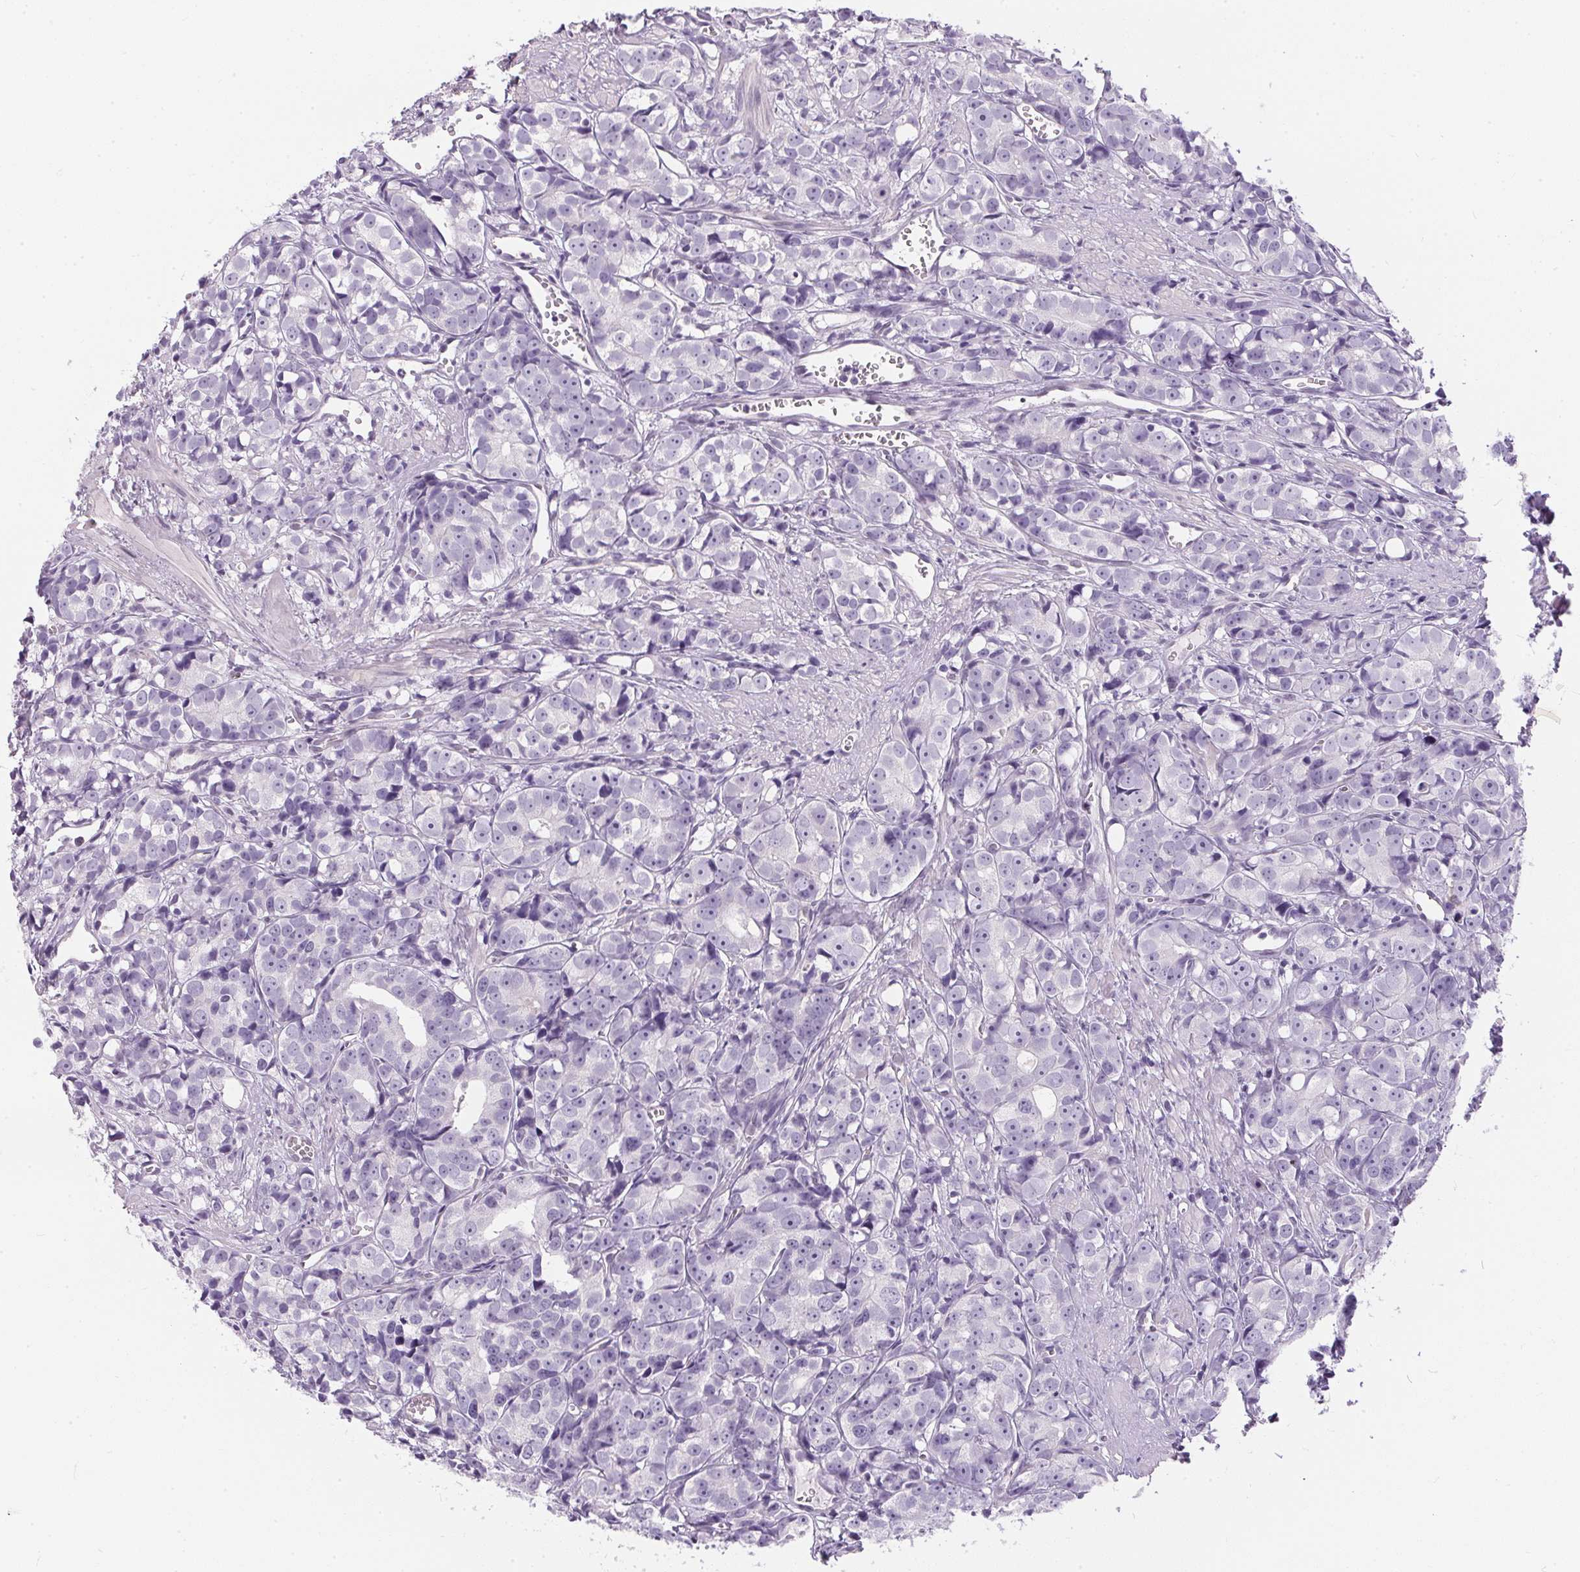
{"staining": {"intensity": "negative", "quantity": "none", "location": "none"}, "tissue": "prostate cancer", "cell_type": "Tumor cells", "image_type": "cancer", "snomed": [{"axis": "morphology", "description": "Adenocarcinoma, High grade"}, {"axis": "topography", "description": "Prostate"}], "caption": "Tumor cells are negative for brown protein staining in prostate cancer (high-grade adenocarcinoma).", "gene": "GBP6", "patient": {"sex": "male", "age": 77}}